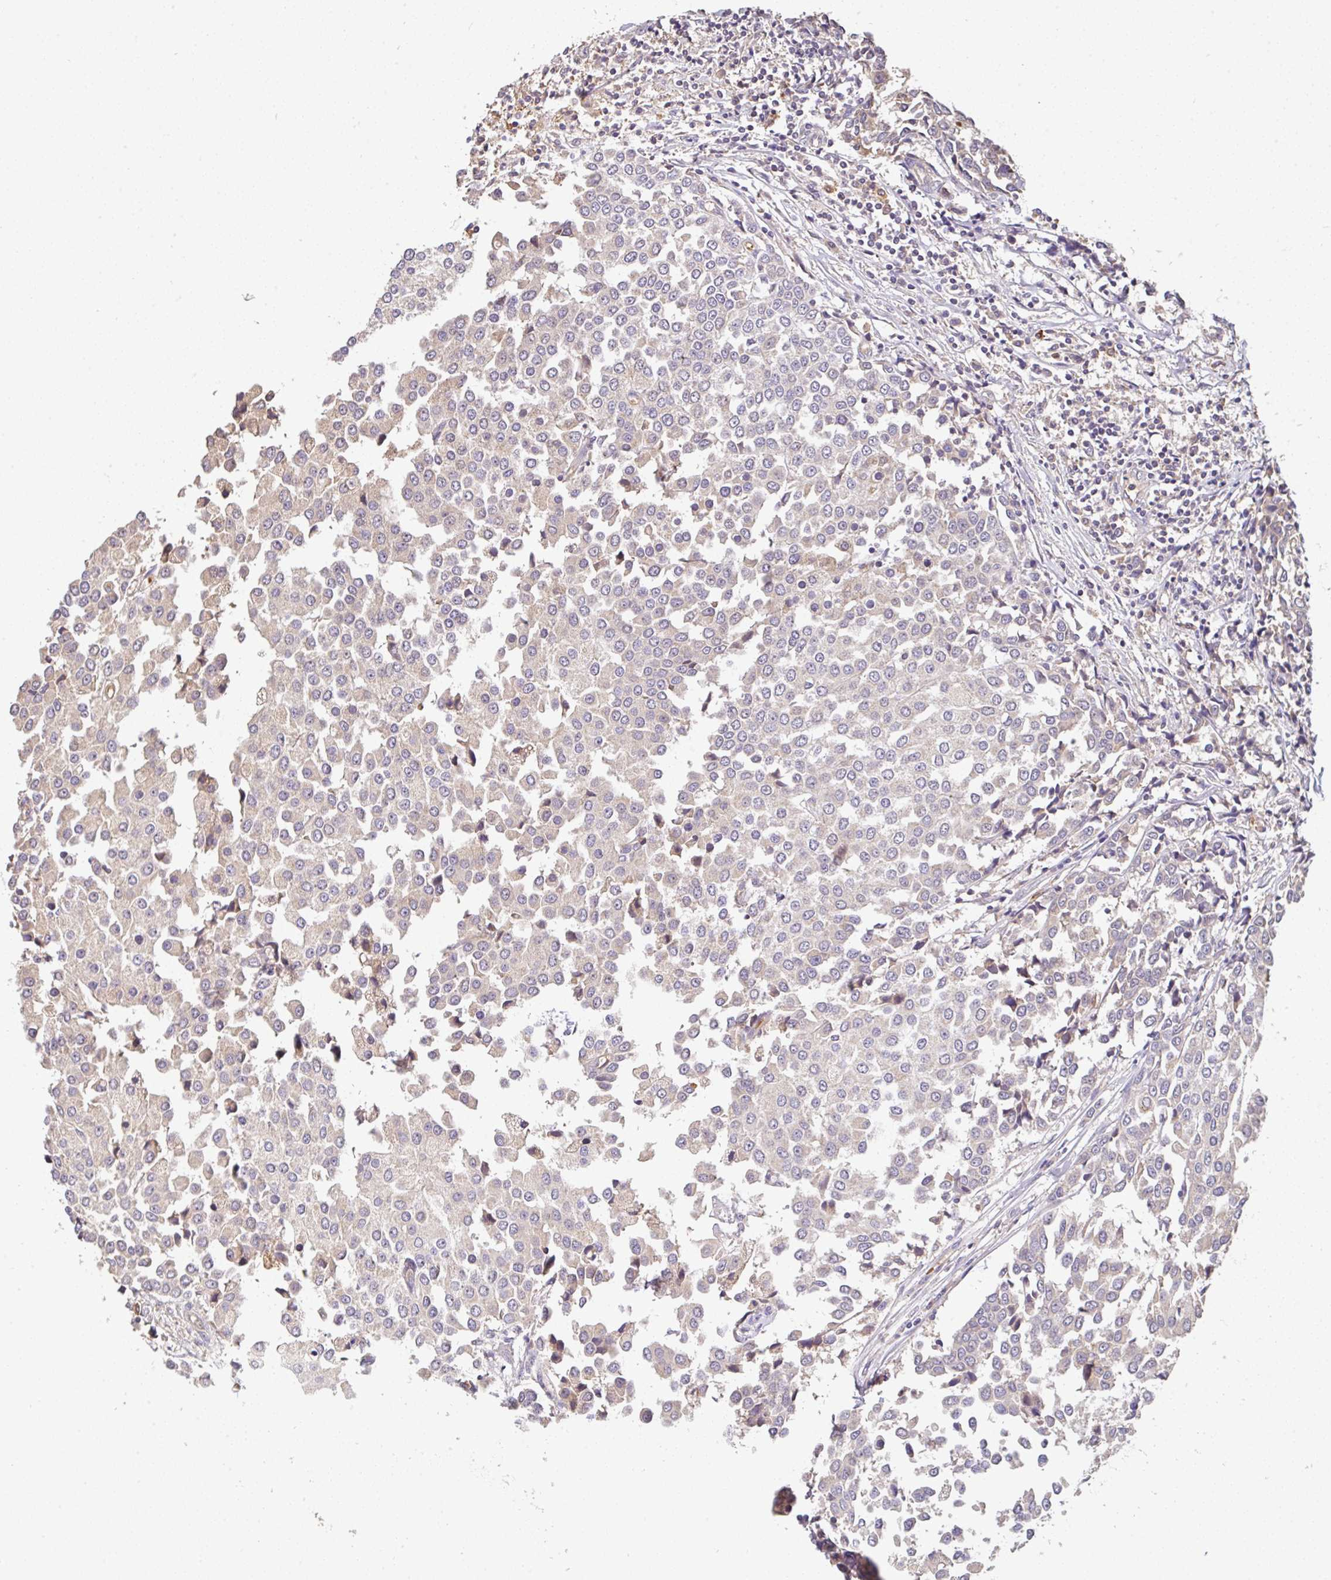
{"staining": {"intensity": "negative", "quantity": "none", "location": "none"}, "tissue": "breast cancer", "cell_type": "Tumor cells", "image_type": "cancer", "snomed": [{"axis": "morphology", "description": "Duct carcinoma"}, {"axis": "topography", "description": "Breast"}], "caption": "The image reveals no staining of tumor cells in infiltrating ductal carcinoma (breast). (DAB immunohistochemistry (IHC) visualized using brightfield microscopy, high magnification).", "gene": "C1QTNF9B", "patient": {"sex": "female", "age": 80}}